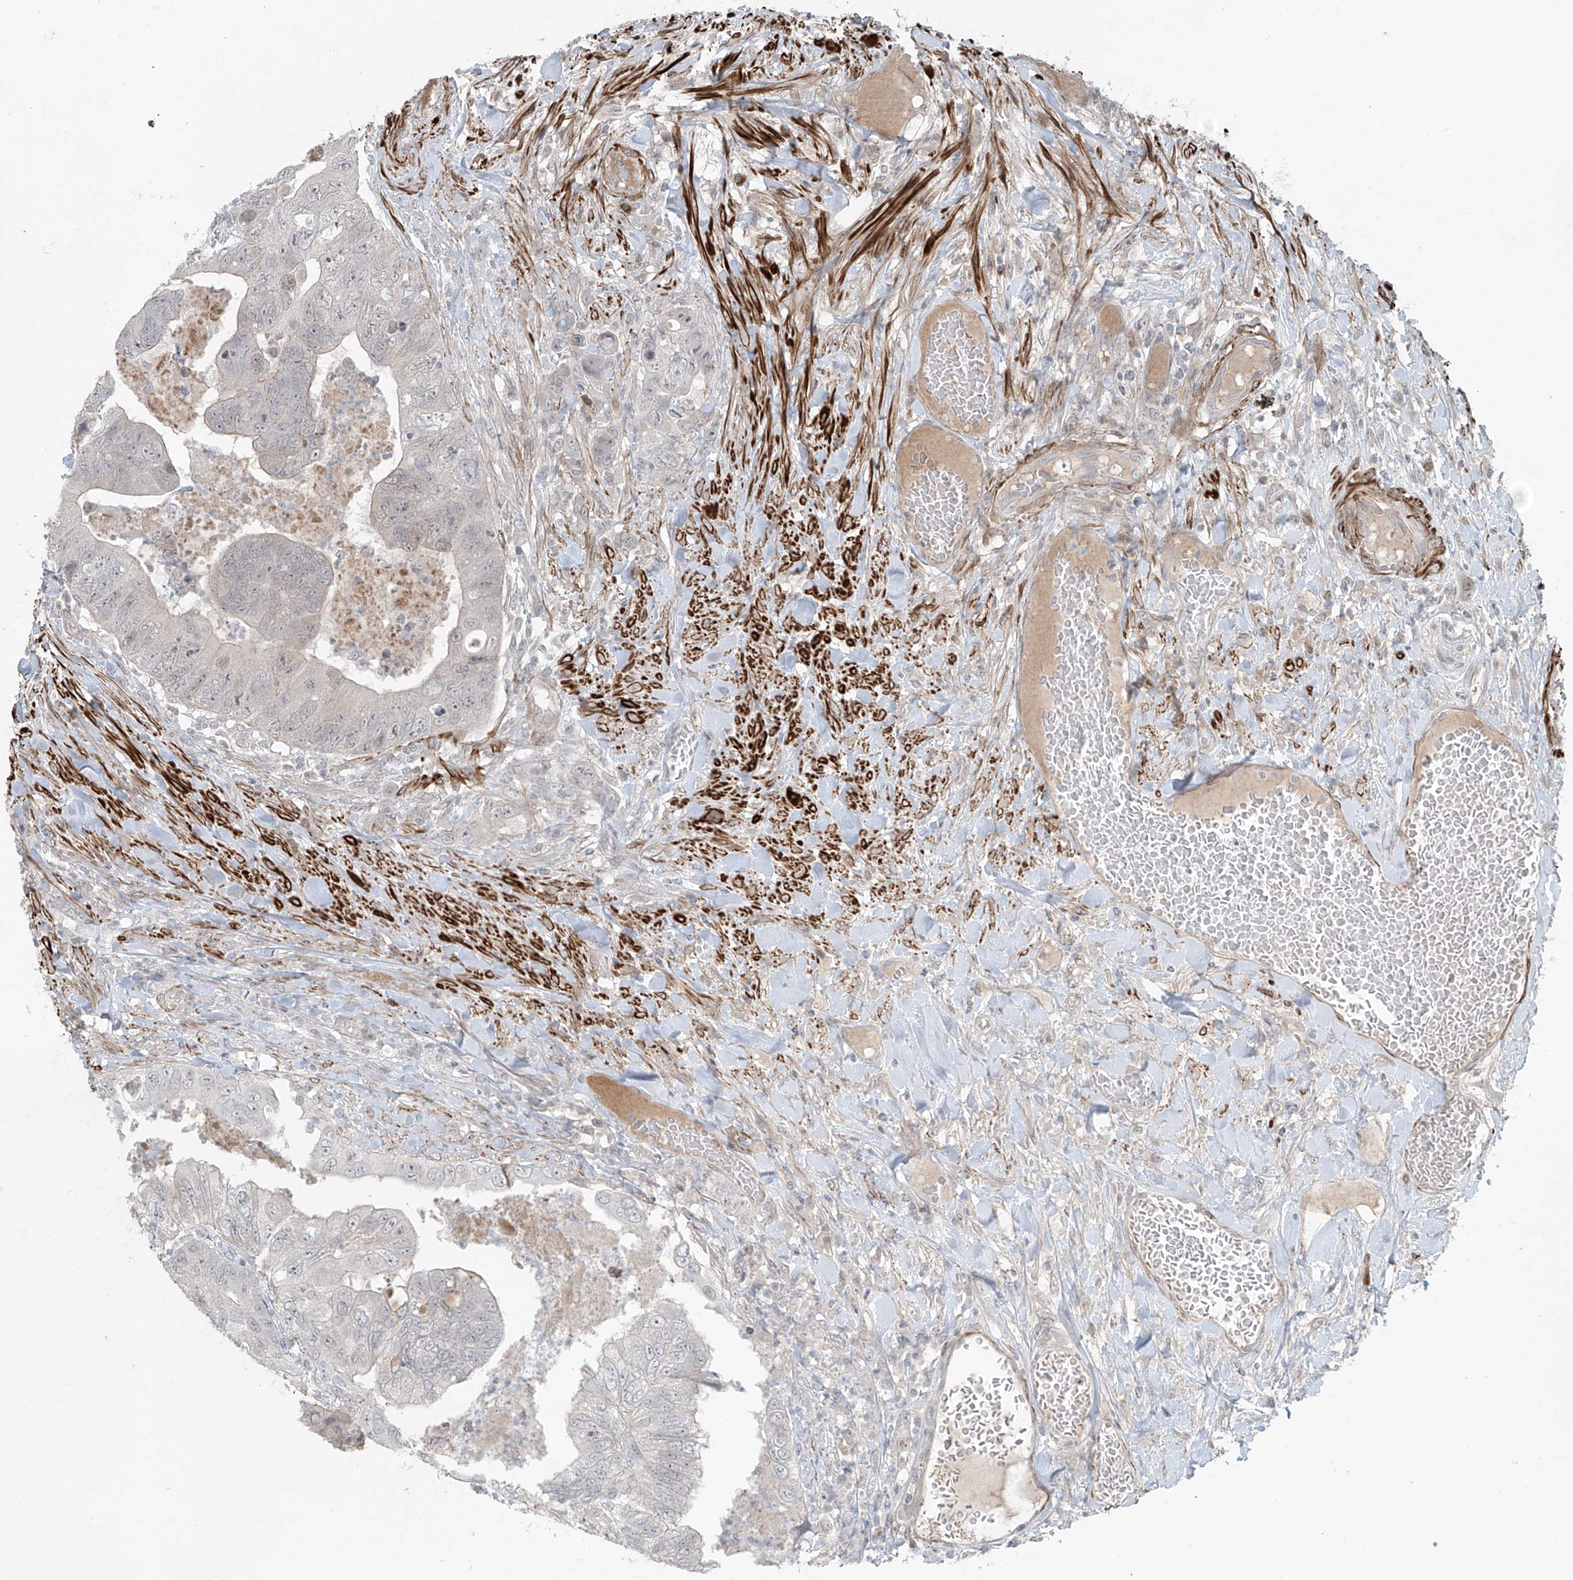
{"staining": {"intensity": "negative", "quantity": "none", "location": "none"}, "tissue": "colorectal cancer", "cell_type": "Tumor cells", "image_type": "cancer", "snomed": [{"axis": "morphology", "description": "Adenocarcinoma, NOS"}, {"axis": "topography", "description": "Rectum"}], "caption": "A micrograph of colorectal cancer stained for a protein demonstrates no brown staining in tumor cells.", "gene": "RASGEF1A", "patient": {"sex": "male", "age": 63}}